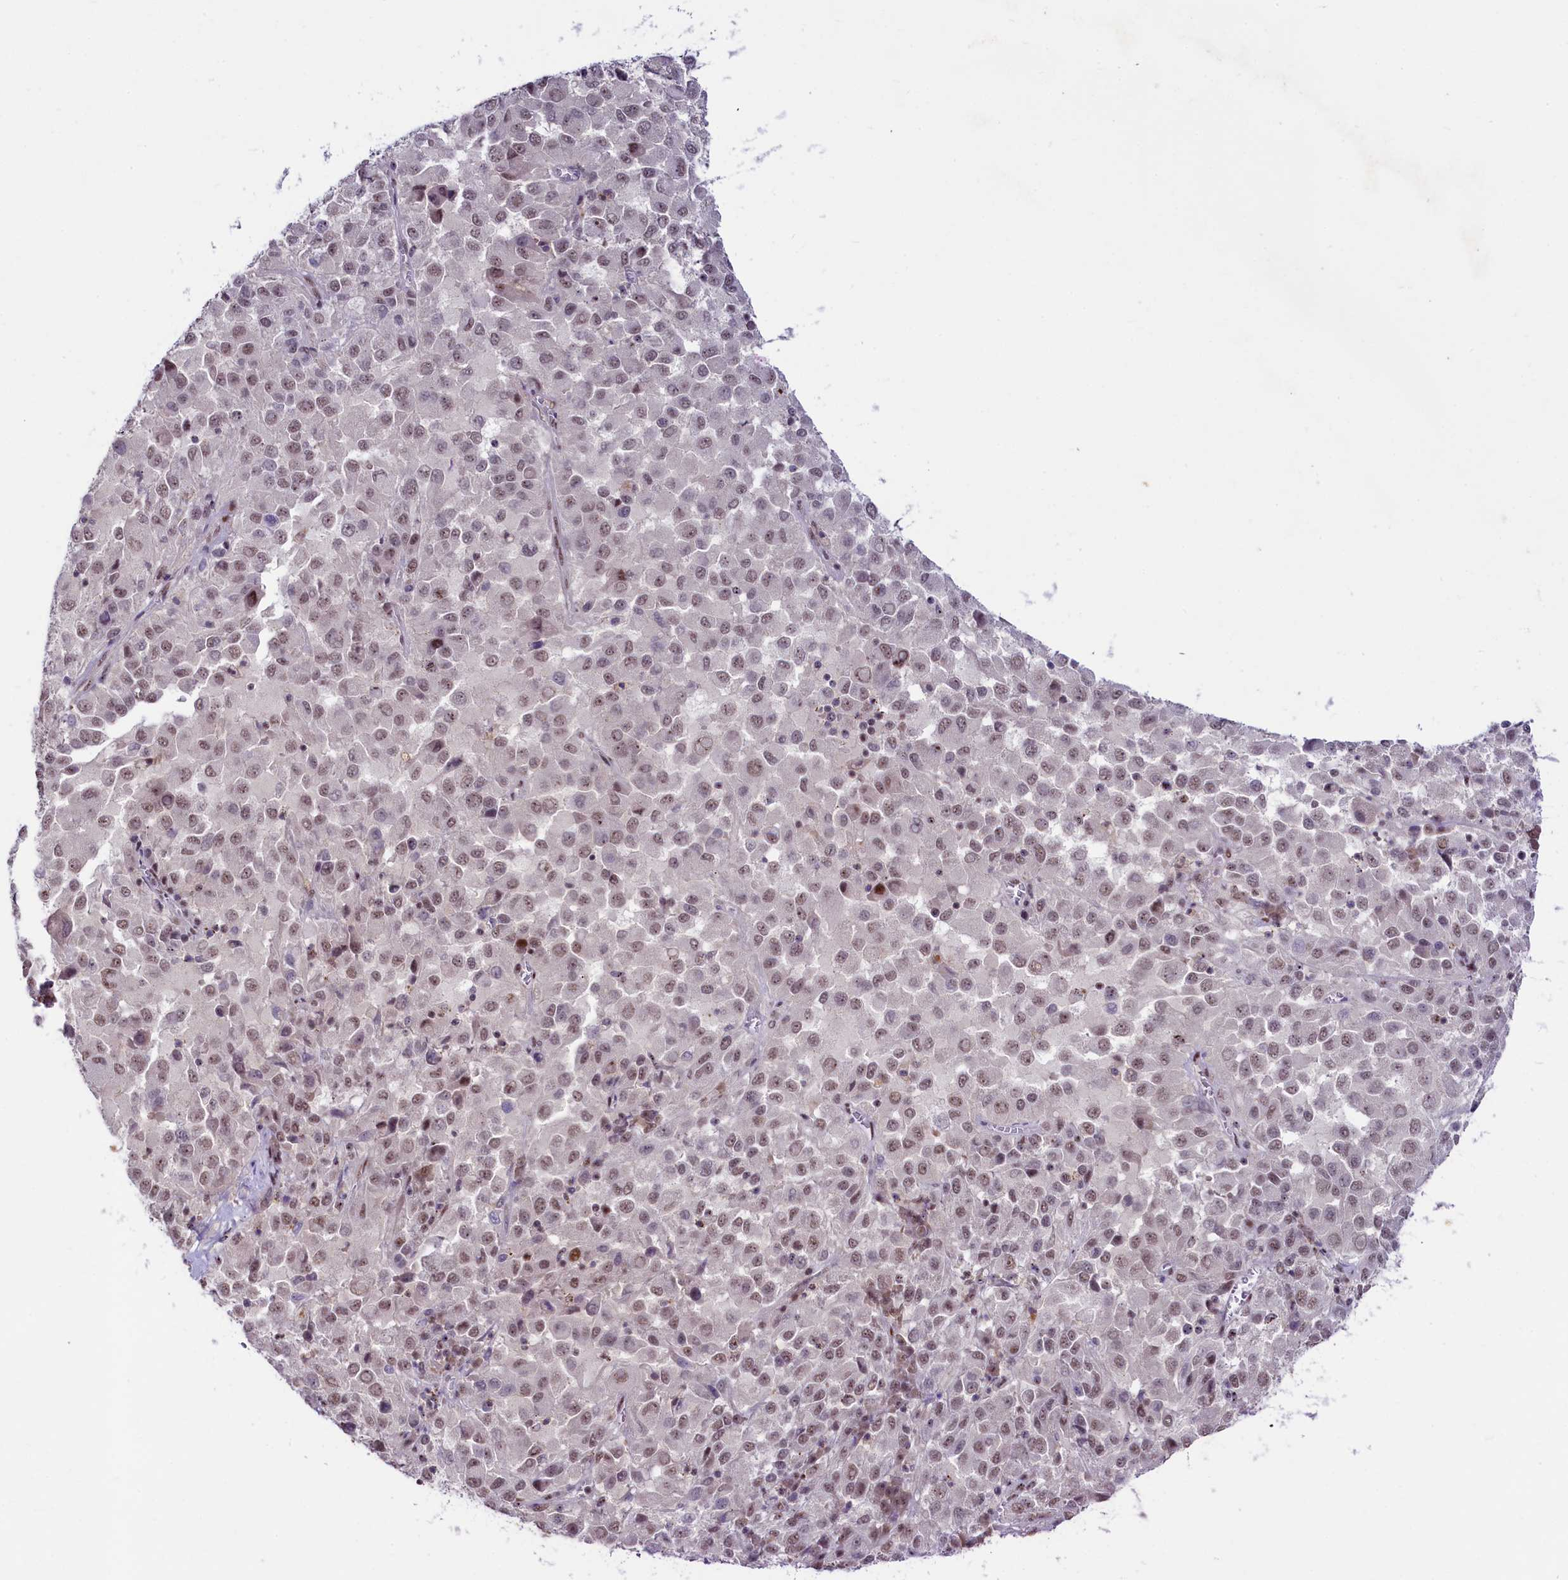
{"staining": {"intensity": "weak", "quantity": "25%-75%", "location": "nuclear"}, "tissue": "melanoma", "cell_type": "Tumor cells", "image_type": "cancer", "snomed": [{"axis": "morphology", "description": "Malignant melanoma, Metastatic site"}, {"axis": "topography", "description": "Lung"}], "caption": "This photomicrograph displays IHC staining of melanoma, with low weak nuclear expression in about 25%-75% of tumor cells.", "gene": "ANKS3", "patient": {"sex": "male", "age": 64}}